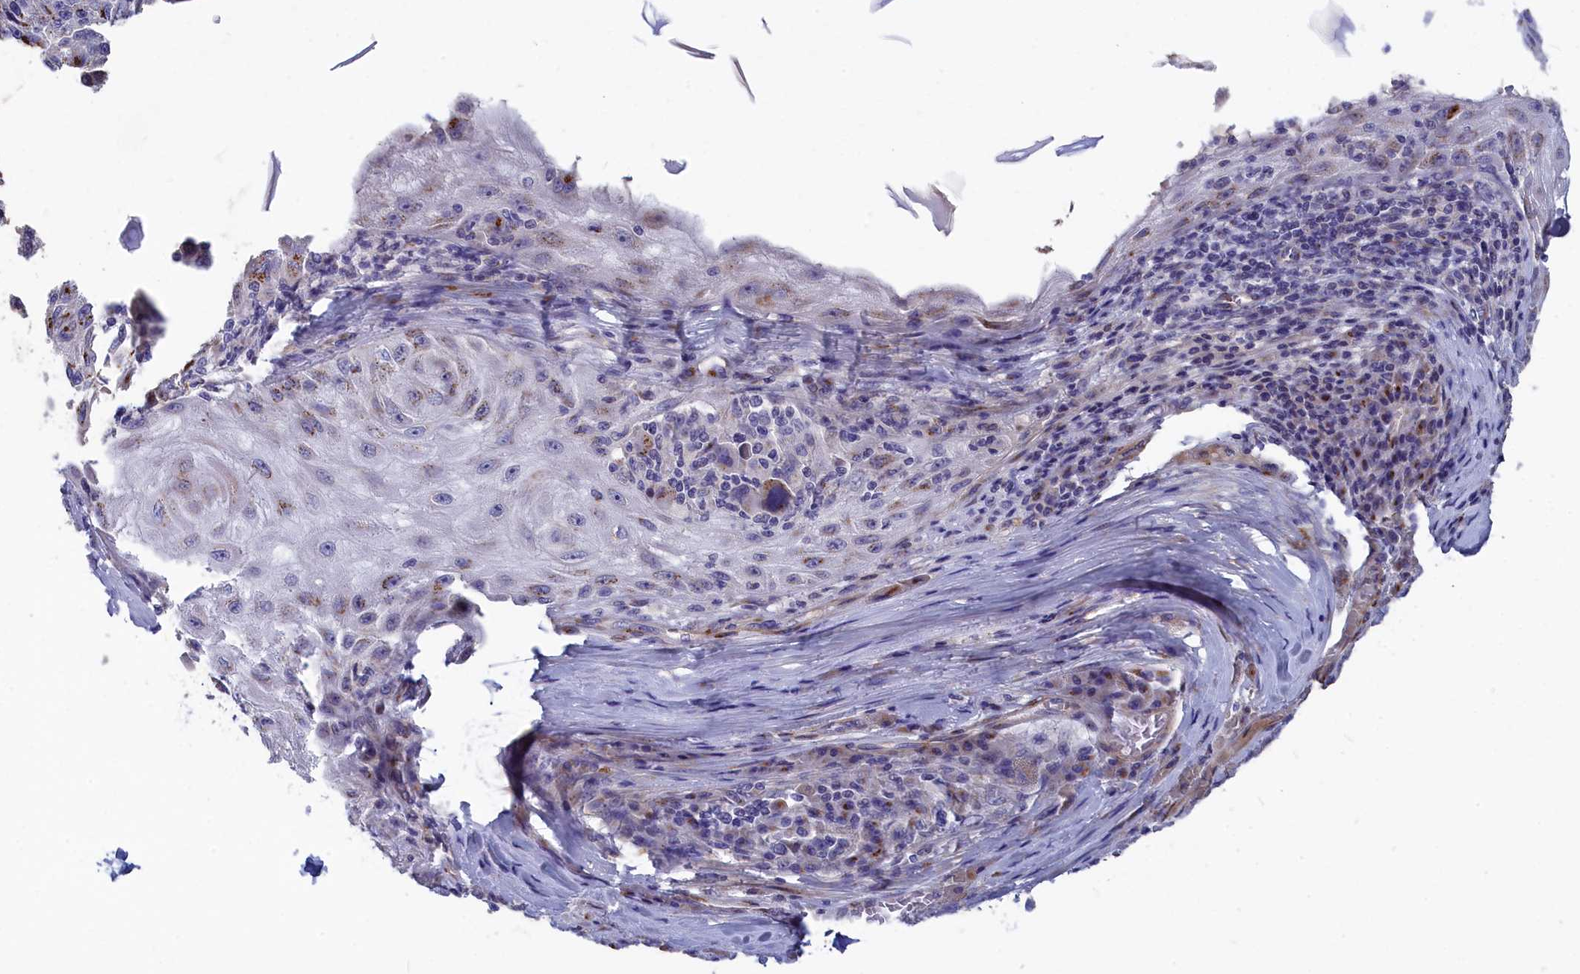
{"staining": {"intensity": "moderate", "quantity": ">75%", "location": "cytoplasmic/membranous"}, "tissue": "melanoma", "cell_type": "Tumor cells", "image_type": "cancer", "snomed": [{"axis": "morphology", "description": "Malignant melanoma, NOS"}, {"axis": "topography", "description": "Skin"}], "caption": "DAB (3,3'-diaminobenzidine) immunohistochemical staining of human melanoma exhibits moderate cytoplasmic/membranous protein staining in approximately >75% of tumor cells. (Stains: DAB (3,3'-diaminobenzidine) in brown, nuclei in blue, Microscopy: brightfield microscopy at high magnification).", "gene": "TUBGCP4", "patient": {"sex": "male", "age": 53}}